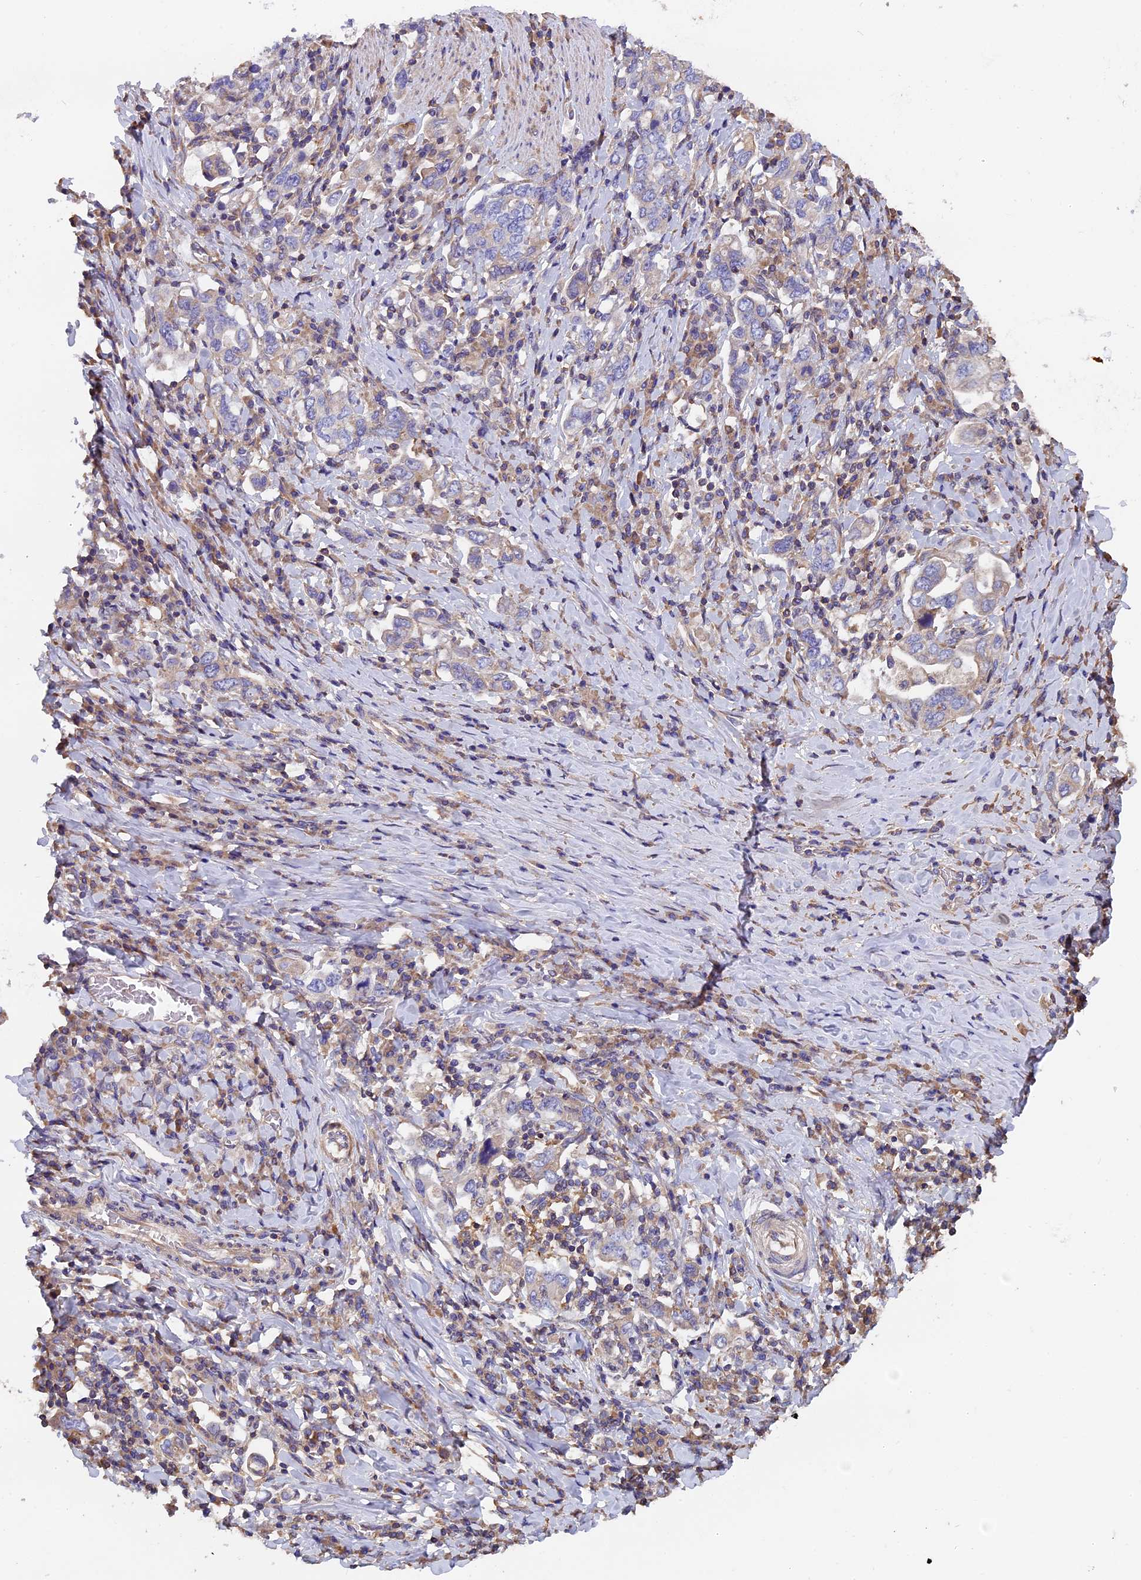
{"staining": {"intensity": "weak", "quantity": "<25%", "location": "cytoplasmic/membranous"}, "tissue": "stomach cancer", "cell_type": "Tumor cells", "image_type": "cancer", "snomed": [{"axis": "morphology", "description": "Adenocarcinoma, NOS"}, {"axis": "topography", "description": "Stomach, upper"}, {"axis": "topography", "description": "Stomach"}], "caption": "This is an immunohistochemistry image of stomach cancer. There is no expression in tumor cells.", "gene": "CCDC153", "patient": {"sex": "male", "age": 62}}